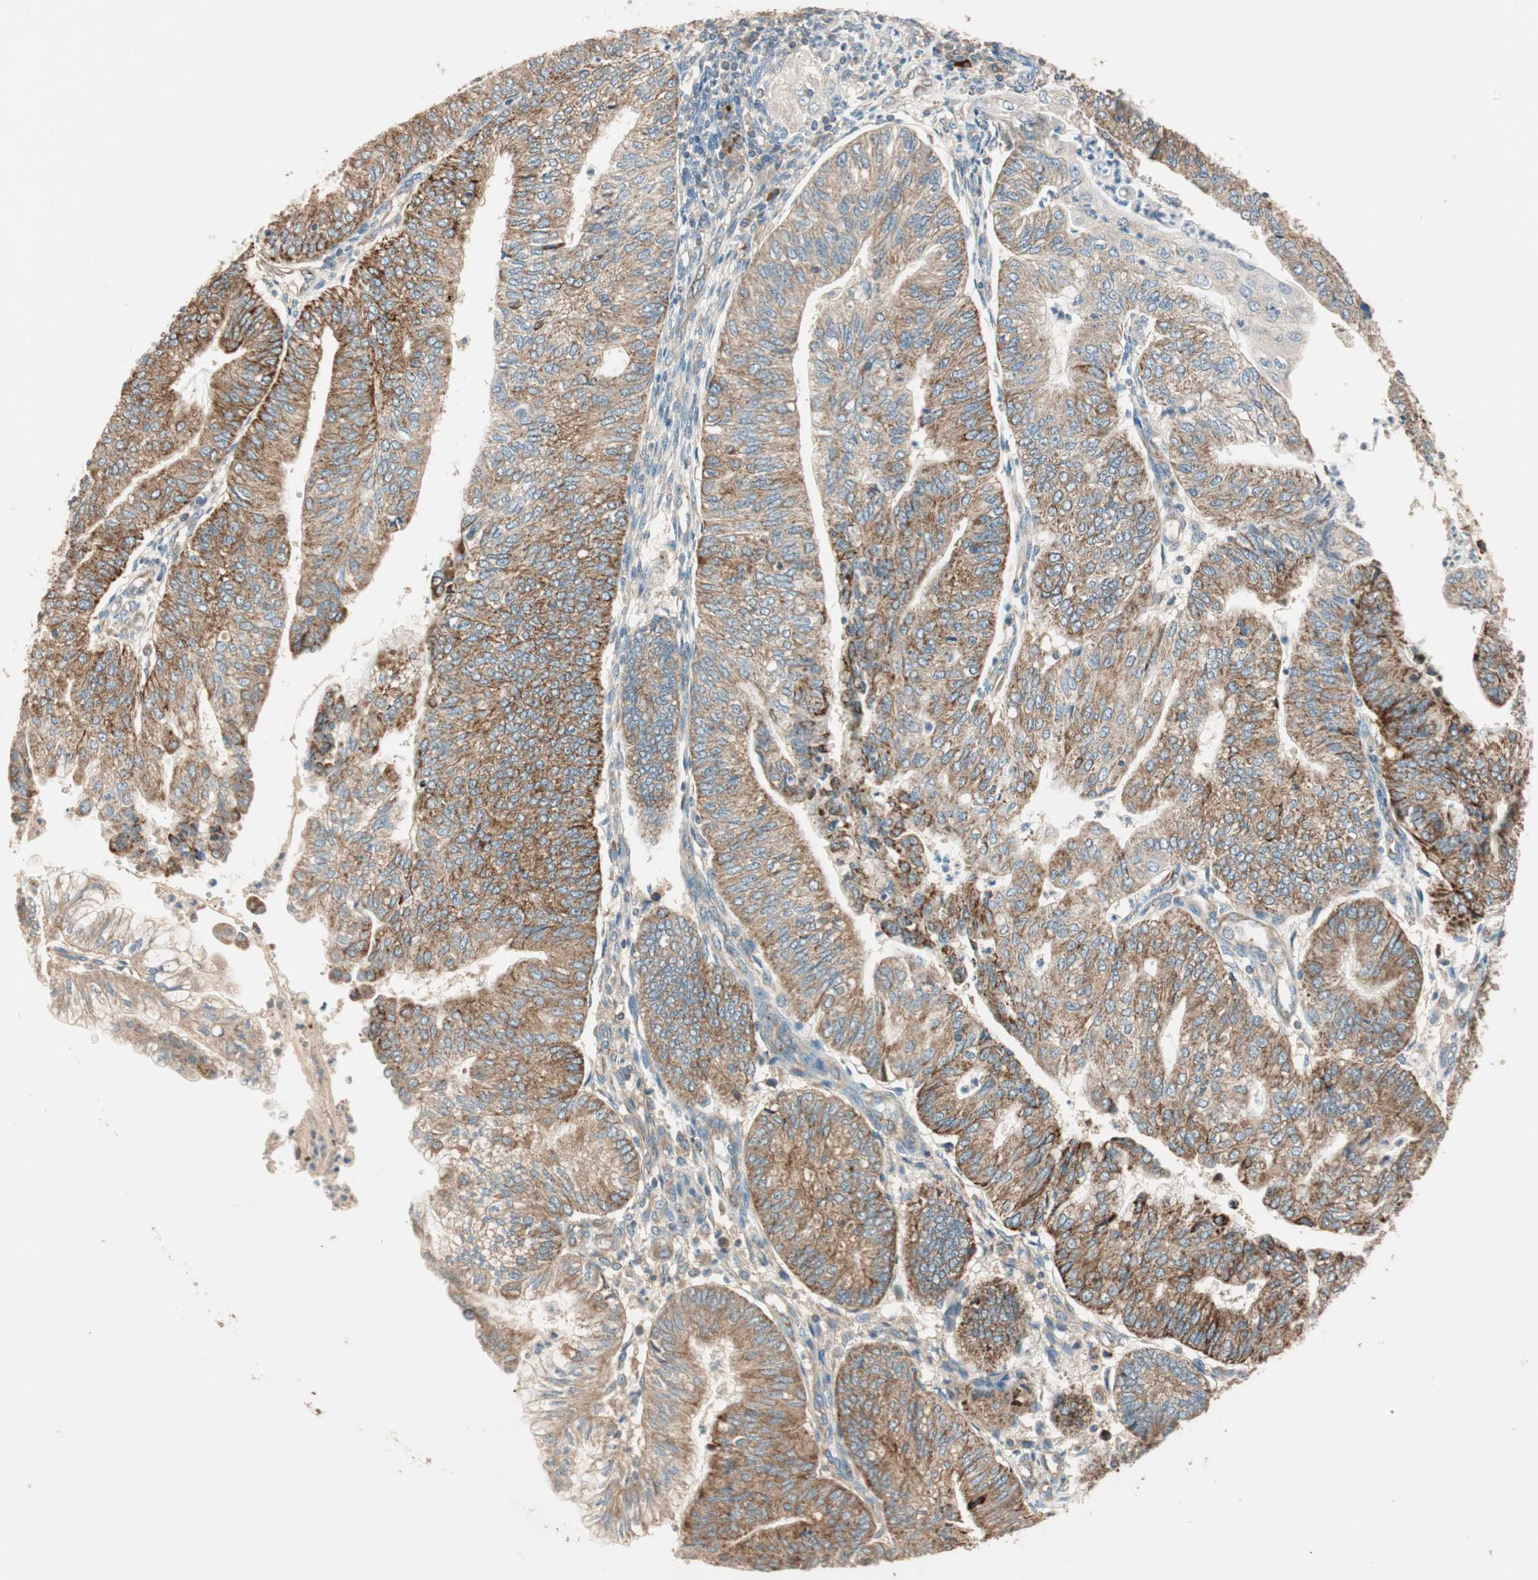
{"staining": {"intensity": "strong", "quantity": ">75%", "location": "cytoplasmic/membranous"}, "tissue": "endometrial cancer", "cell_type": "Tumor cells", "image_type": "cancer", "snomed": [{"axis": "morphology", "description": "Adenocarcinoma, NOS"}, {"axis": "topography", "description": "Endometrium"}], "caption": "High-magnification brightfield microscopy of endometrial cancer (adenocarcinoma) stained with DAB (brown) and counterstained with hematoxylin (blue). tumor cells exhibit strong cytoplasmic/membranous staining is appreciated in about>75% of cells.", "gene": "CC2D1A", "patient": {"sex": "female", "age": 59}}